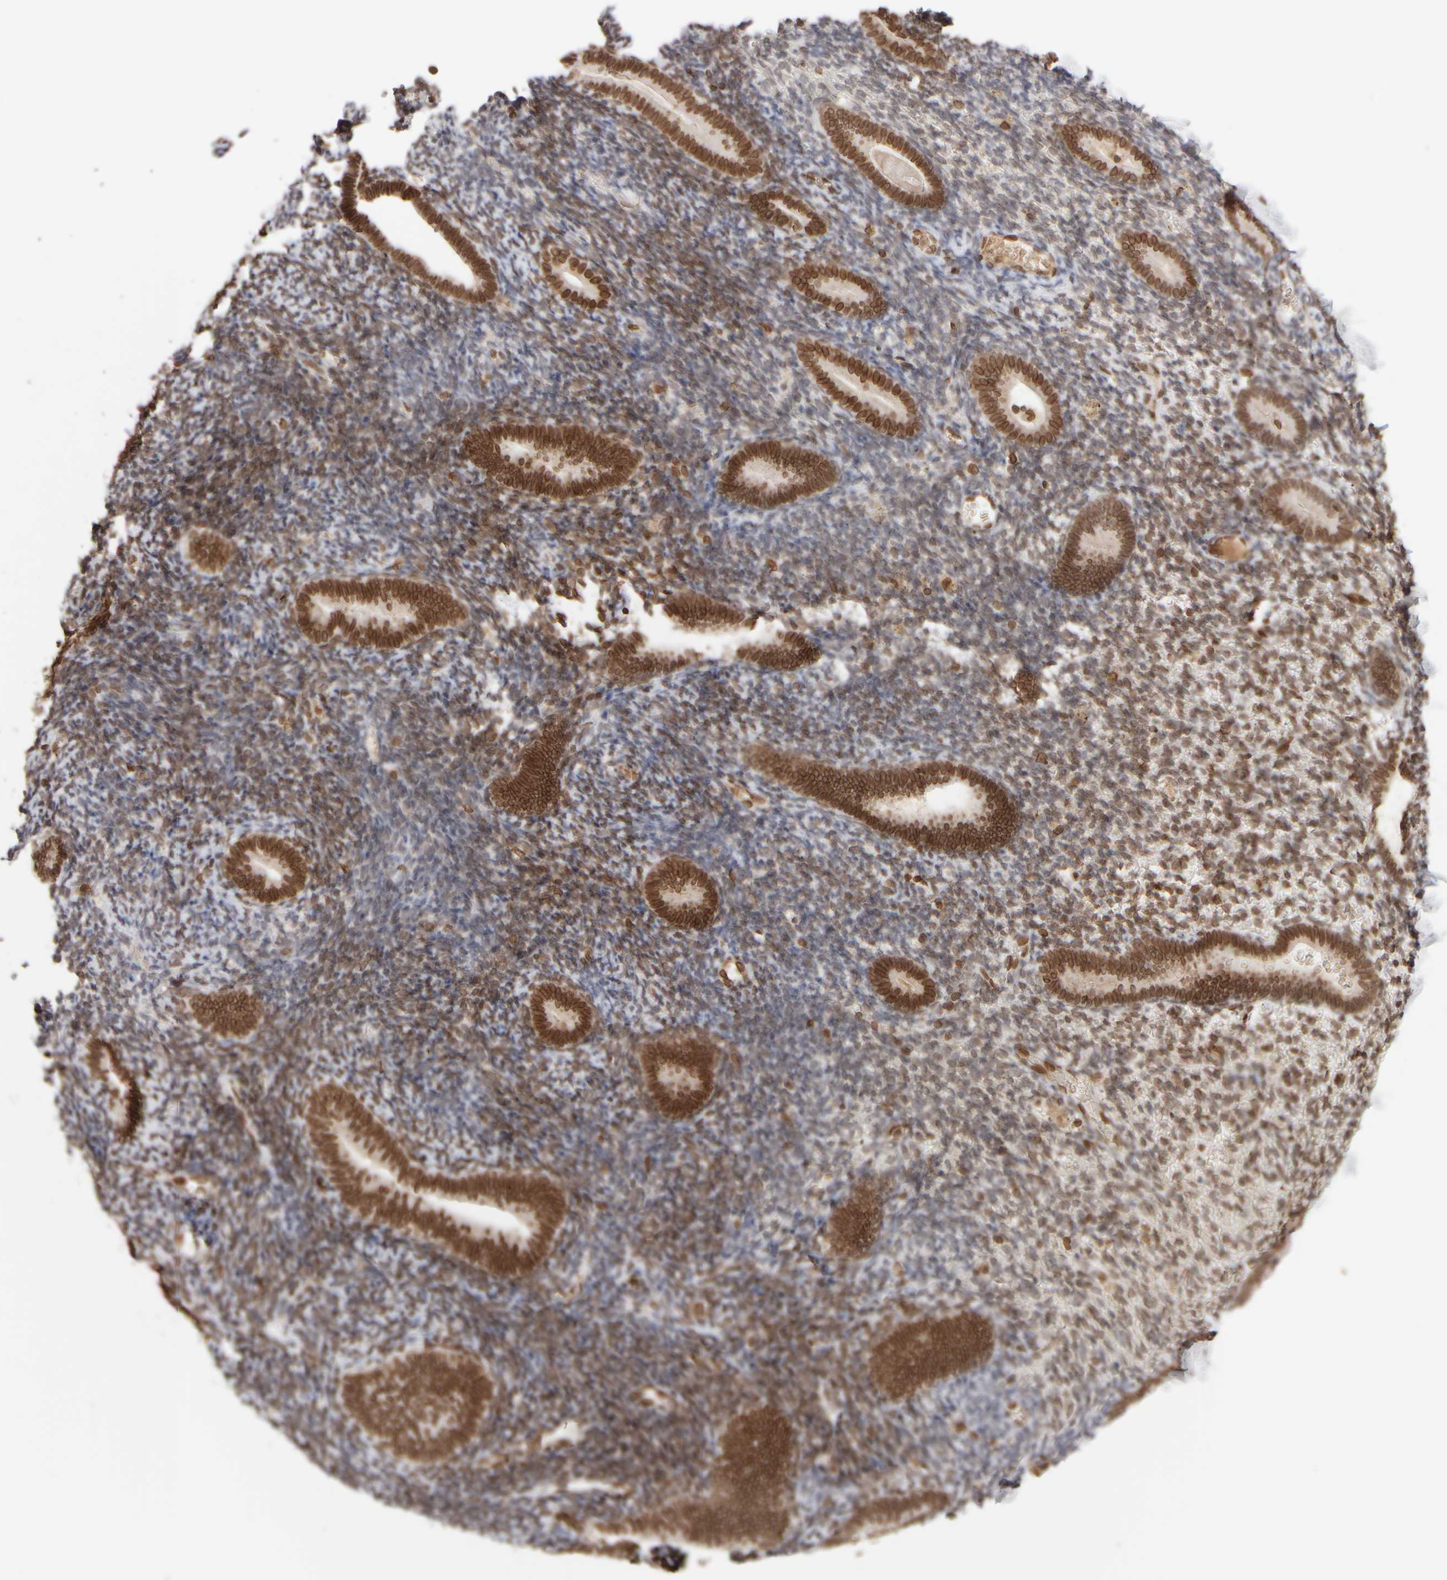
{"staining": {"intensity": "moderate", "quantity": ">75%", "location": "cytoplasmic/membranous,nuclear"}, "tissue": "endometrium", "cell_type": "Cells in endometrial stroma", "image_type": "normal", "snomed": [{"axis": "morphology", "description": "Normal tissue, NOS"}, {"axis": "topography", "description": "Endometrium"}], "caption": "Immunohistochemical staining of unremarkable human endometrium exhibits medium levels of moderate cytoplasmic/membranous,nuclear staining in about >75% of cells in endometrial stroma. Nuclei are stained in blue.", "gene": "ZC3HC1", "patient": {"sex": "female", "age": 51}}